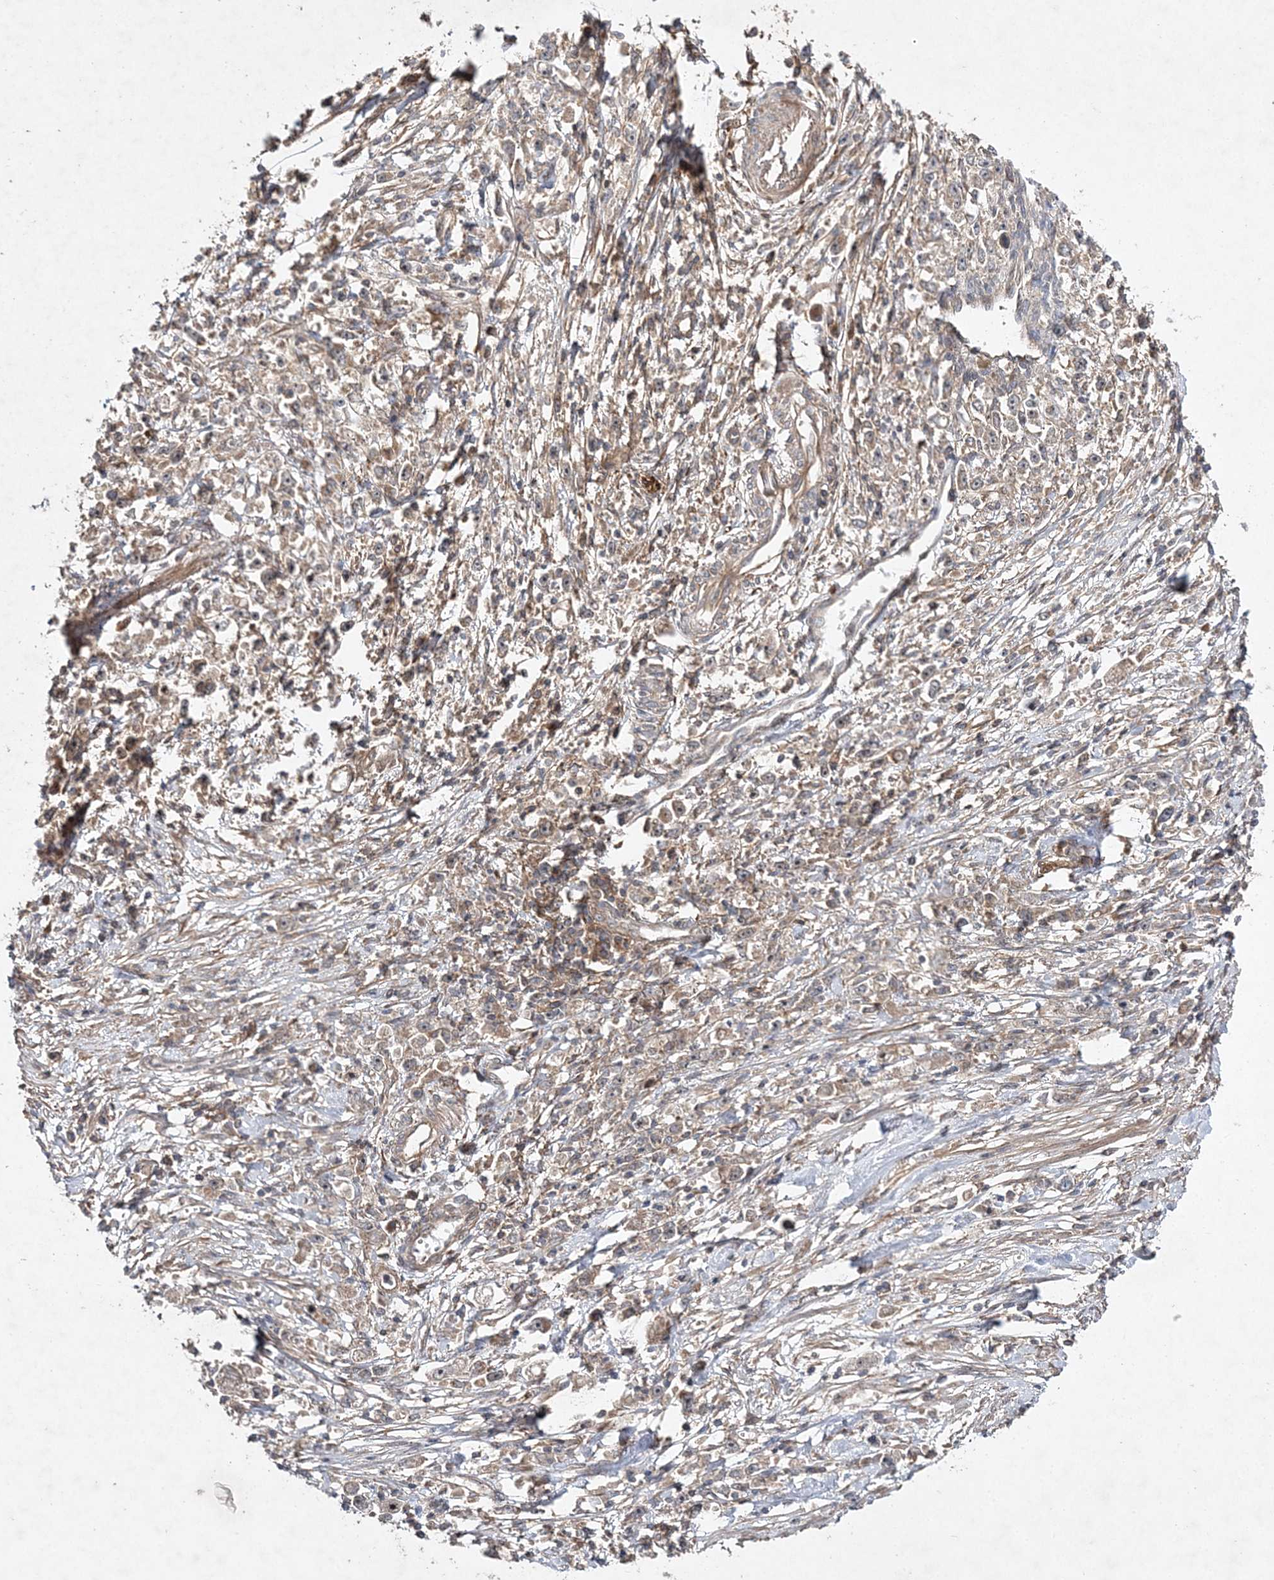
{"staining": {"intensity": "weak", "quantity": ">75%", "location": "cytoplasmic/membranous"}, "tissue": "stomach cancer", "cell_type": "Tumor cells", "image_type": "cancer", "snomed": [{"axis": "morphology", "description": "Adenocarcinoma, NOS"}, {"axis": "topography", "description": "Stomach"}], "caption": "A brown stain highlights weak cytoplasmic/membranous staining of a protein in human stomach cancer tumor cells. The staining was performed using DAB (3,3'-diaminobenzidine), with brown indicating positive protein expression. Nuclei are stained blue with hematoxylin.", "gene": "TMEM9B", "patient": {"sex": "female", "age": 59}}